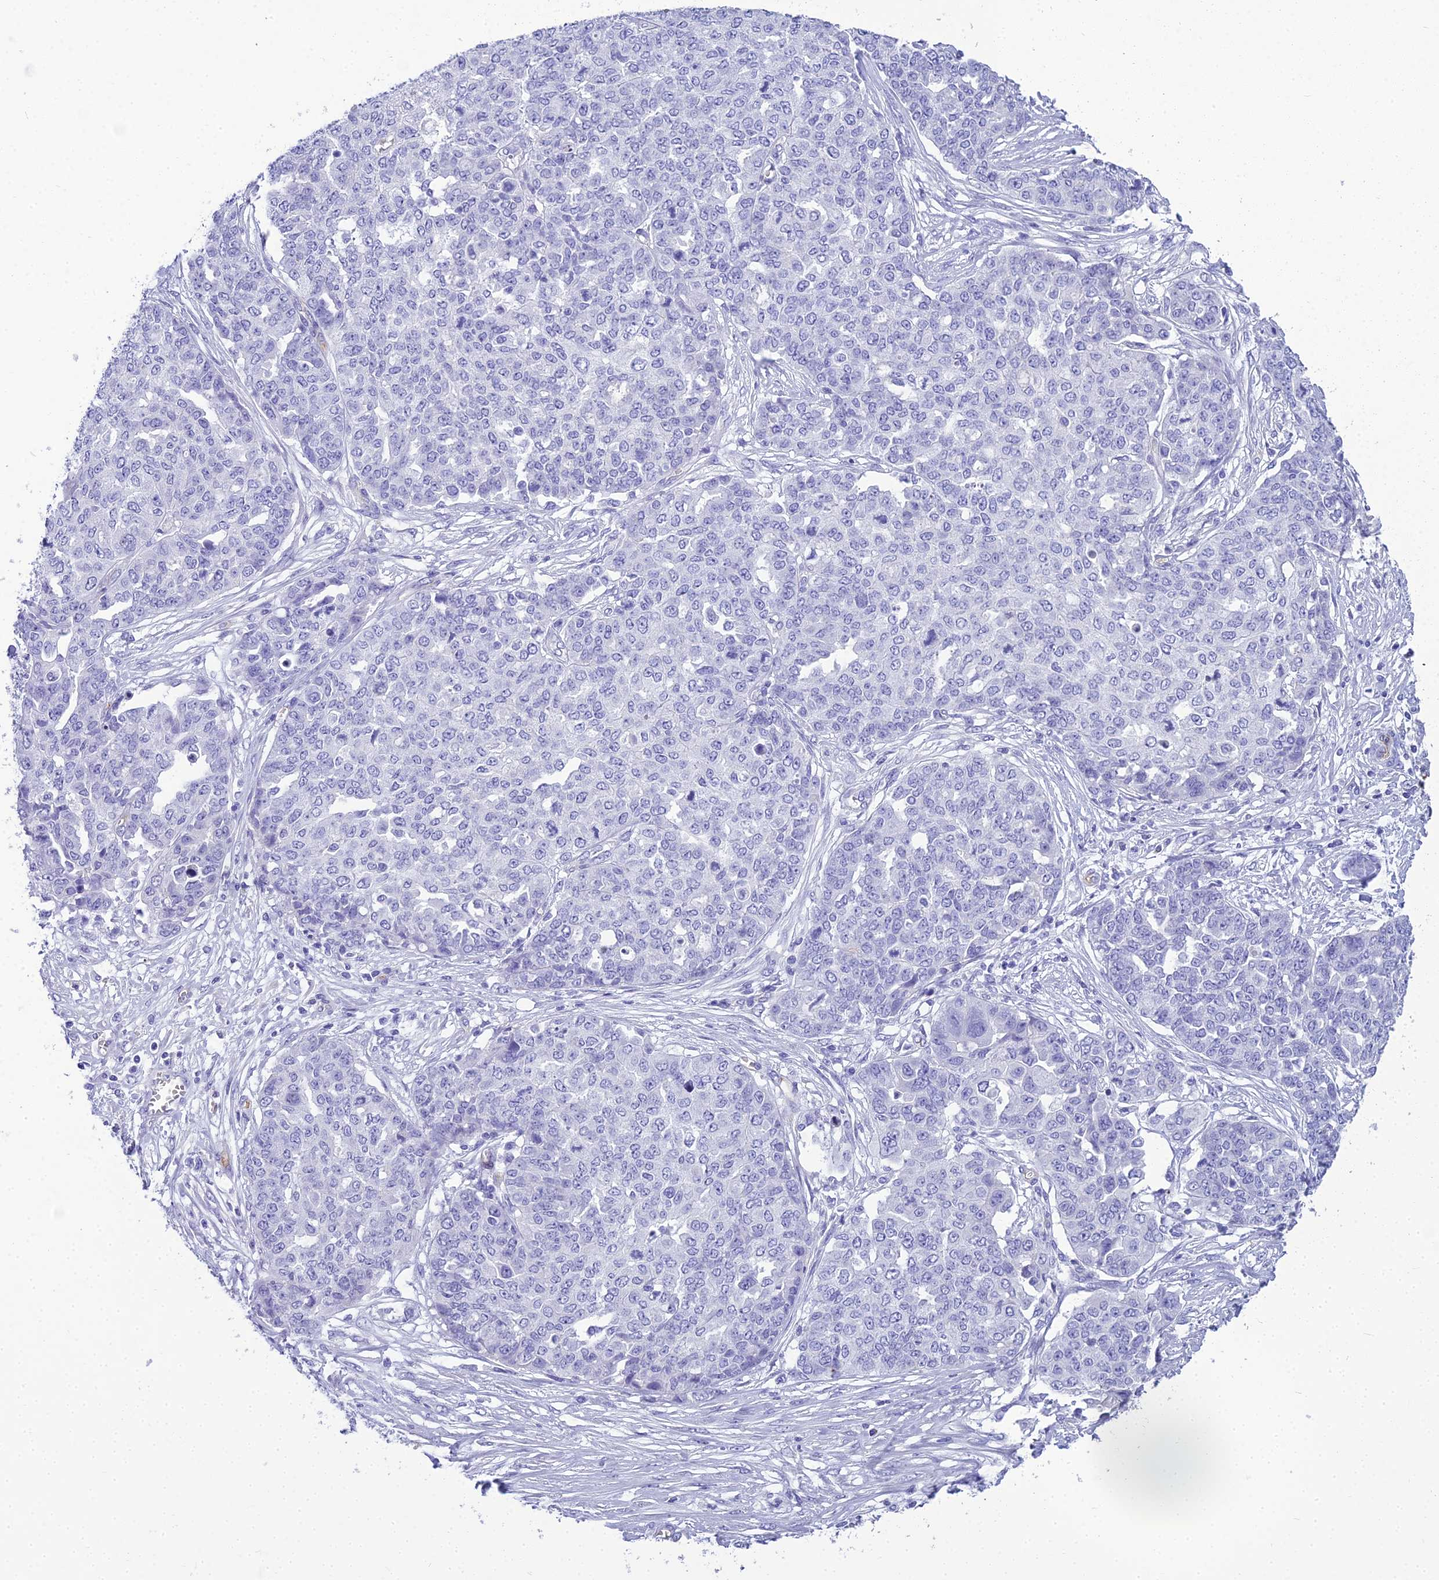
{"staining": {"intensity": "negative", "quantity": "none", "location": "none"}, "tissue": "ovarian cancer", "cell_type": "Tumor cells", "image_type": "cancer", "snomed": [{"axis": "morphology", "description": "Cystadenocarcinoma, serous, NOS"}, {"axis": "topography", "description": "Soft tissue"}, {"axis": "topography", "description": "Ovary"}], "caption": "Ovarian serous cystadenocarcinoma was stained to show a protein in brown. There is no significant positivity in tumor cells.", "gene": "NINJ1", "patient": {"sex": "female", "age": 57}}